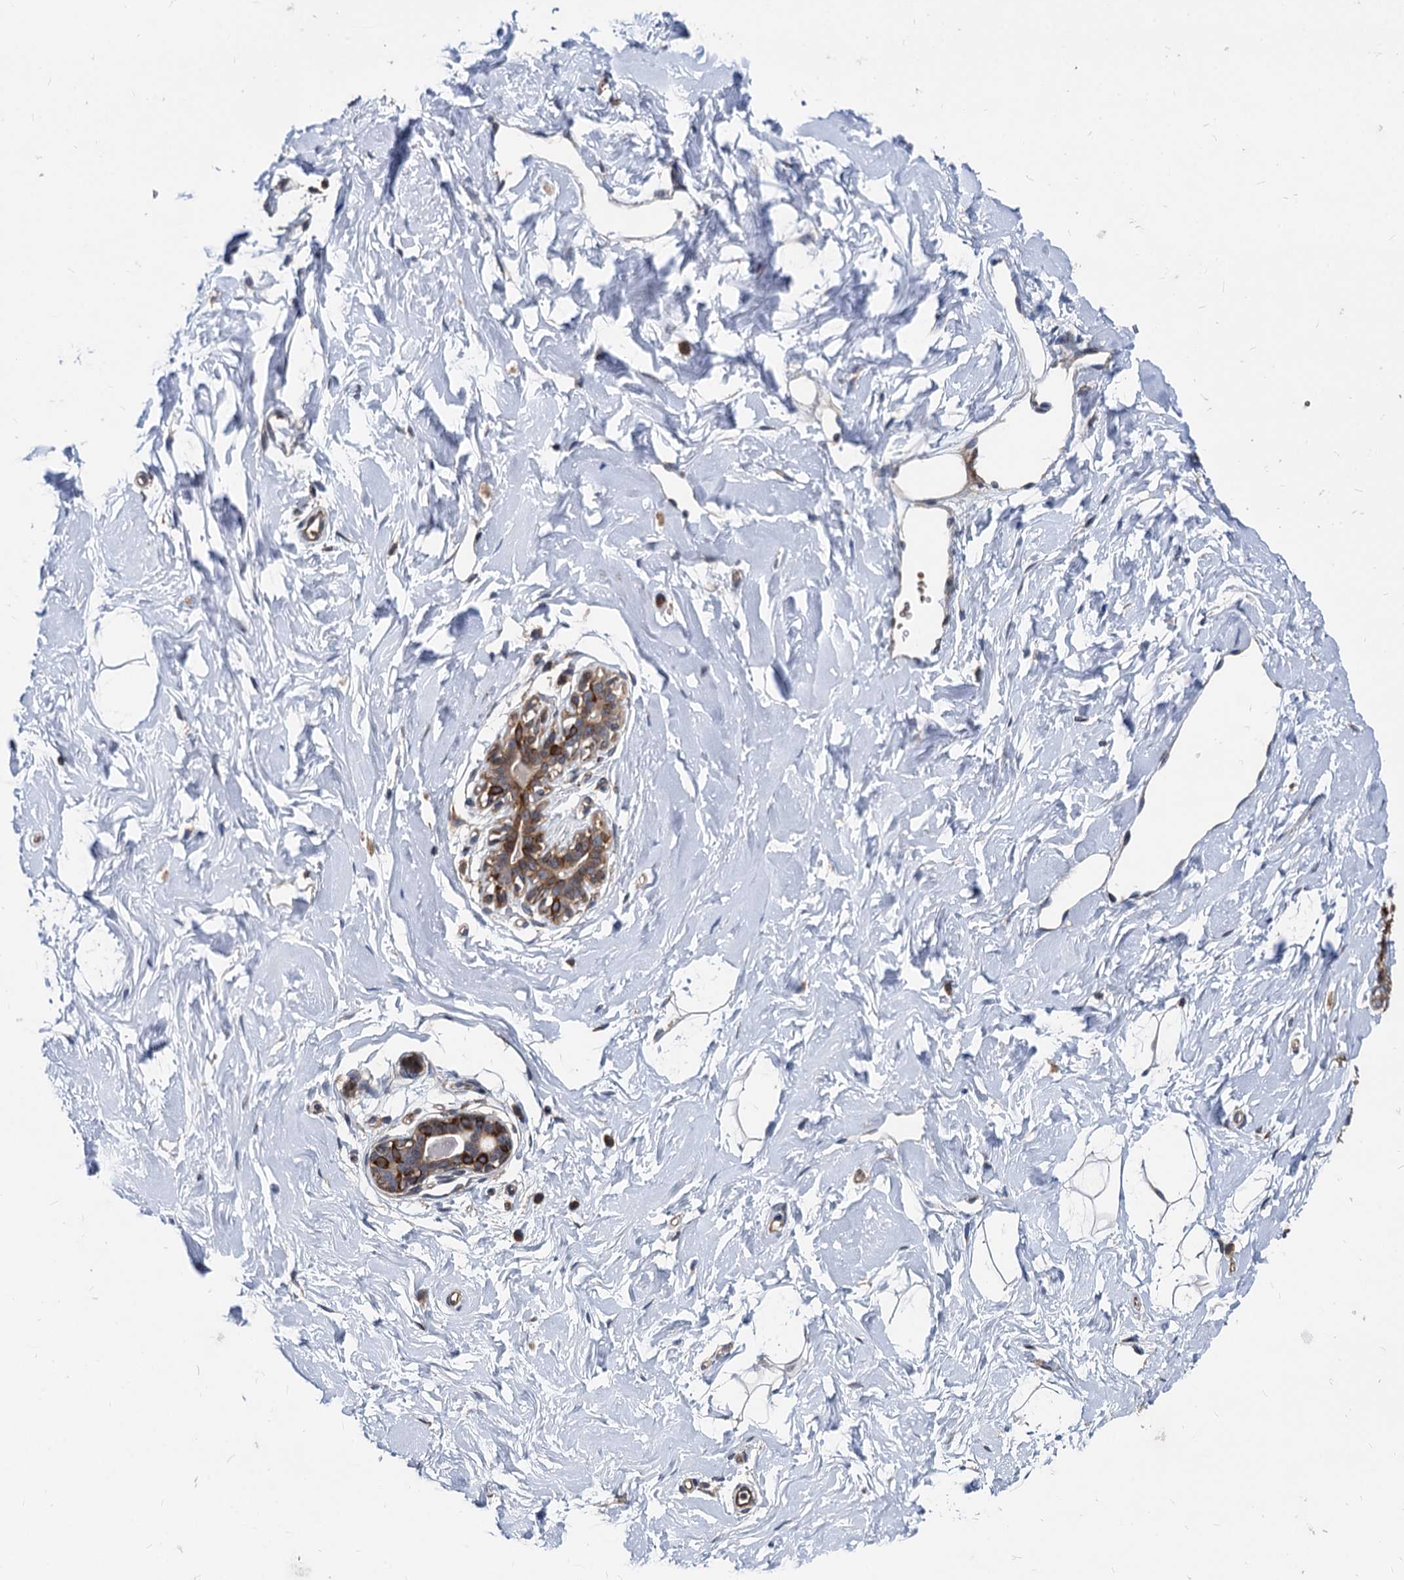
{"staining": {"intensity": "negative", "quantity": "none", "location": "none"}, "tissue": "breast", "cell_type": "Adipocytes", "image_type": "normal", "snomed": [{"axis": "morphology", "description": "Normal tissue, NOS"}, {"axis": "morphology", "description": "Adenoma, NOS"}, {"axis": "topography", "description": "Breast"}], "caption": "Immunohistochemistry image of benign human breast stained for a protein (brown), which reveals no expression in adipocytes.", "gene": "STIM1", "patient": {"sex": "female", "age": 23}}